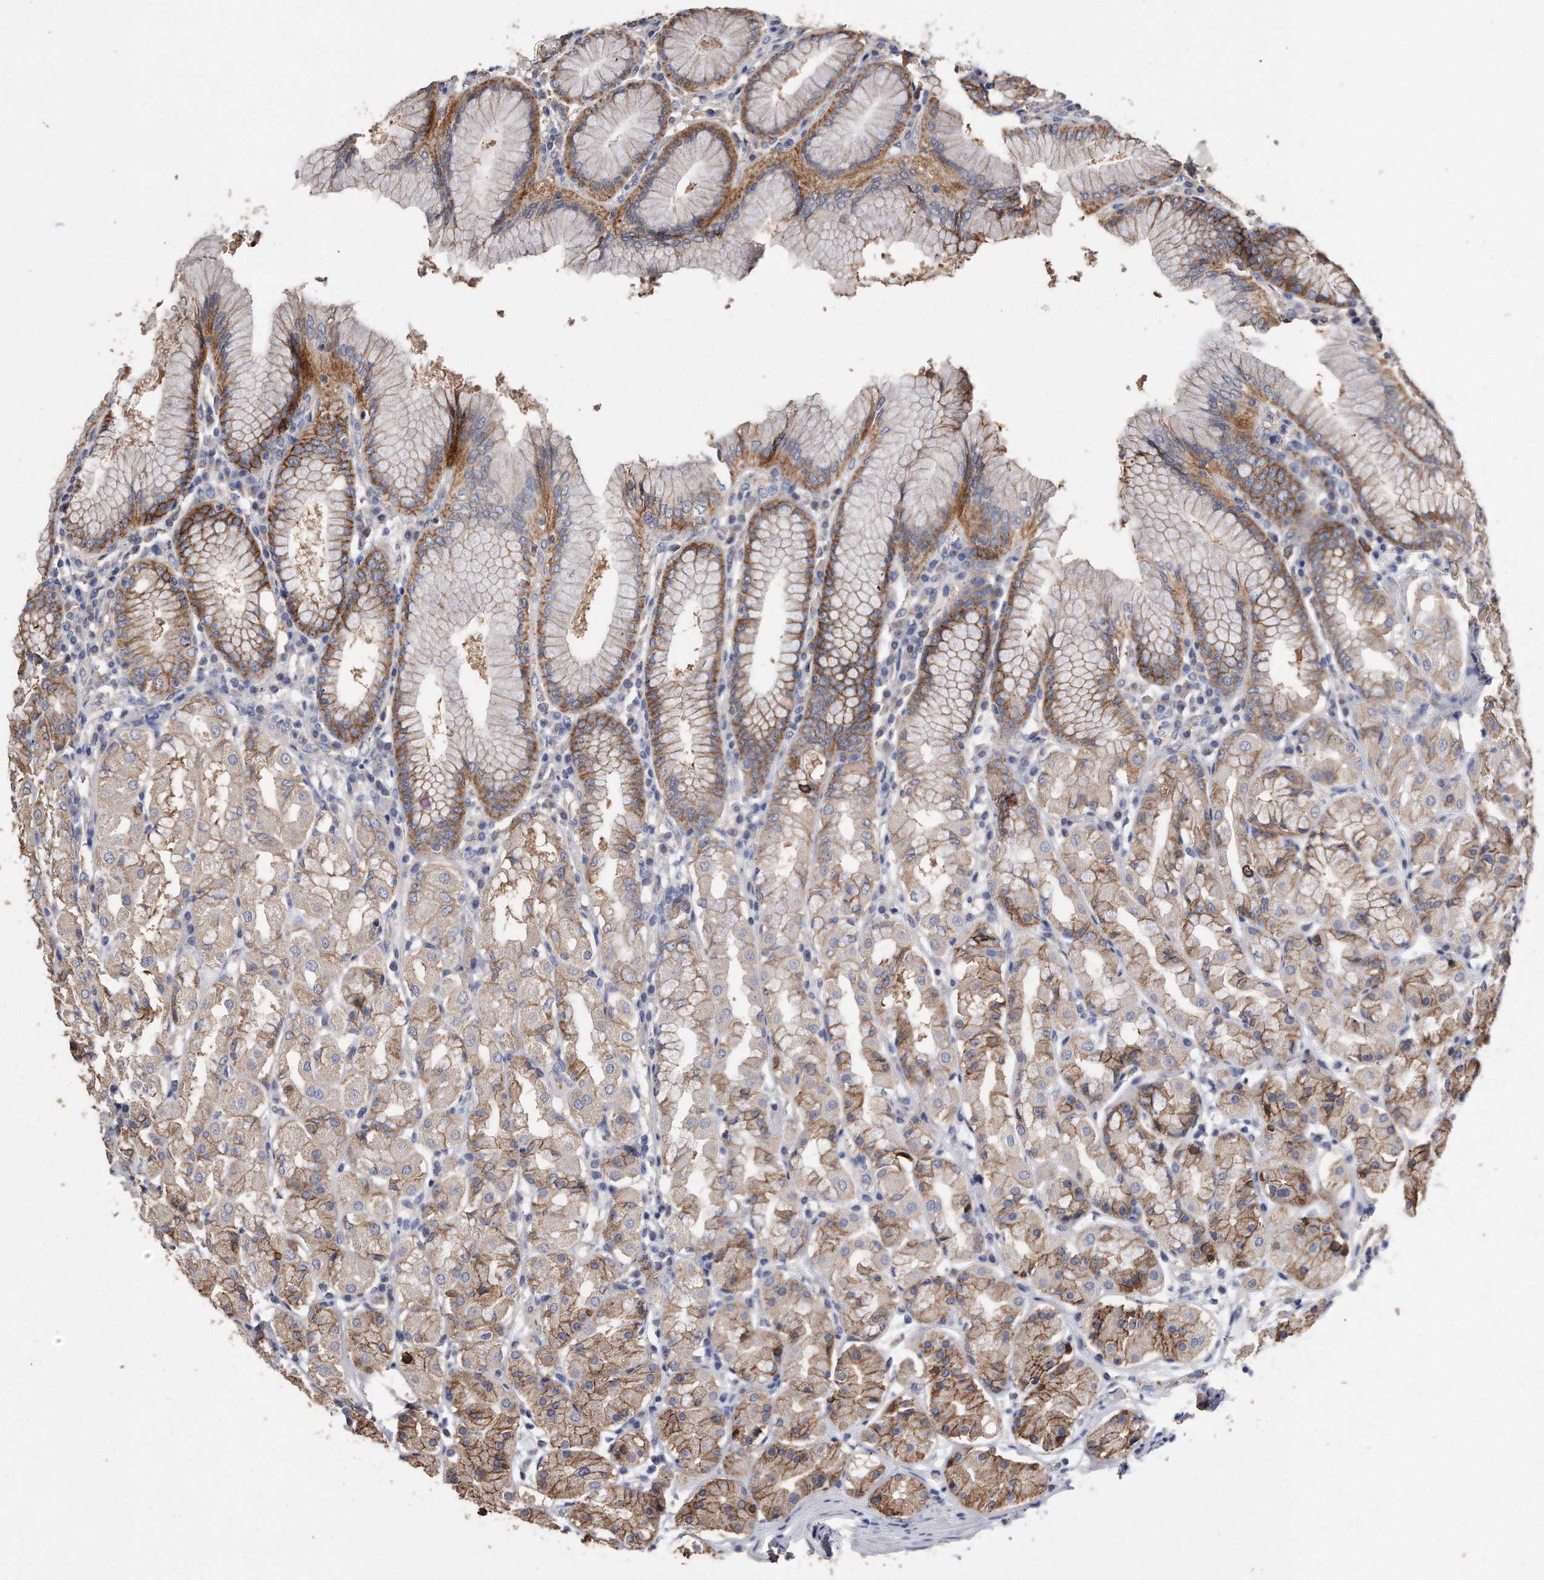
{"staining": {"intensity": "moderate", "quantity": ">75%", "location": "cytoplasmic/membranous"}, "tissue": "stomach", "cell_type": "Glandular cells", "image_type": "normal", "snomed": [{"axis": "morphology", "description": "Normal tissue, NOS"}, {"axis": "topography", "description": "Stomach"}, {"axis": "topography", "description": "Stomach, lower"}], "caption": "Human stomach stained for a protein (brown) displays moderate cytoplasmic/membranous positive positivity in approximately >75% of glandular cells.", "gene": "CDCP1", "patient": {"sex": "female", "age": 56}}